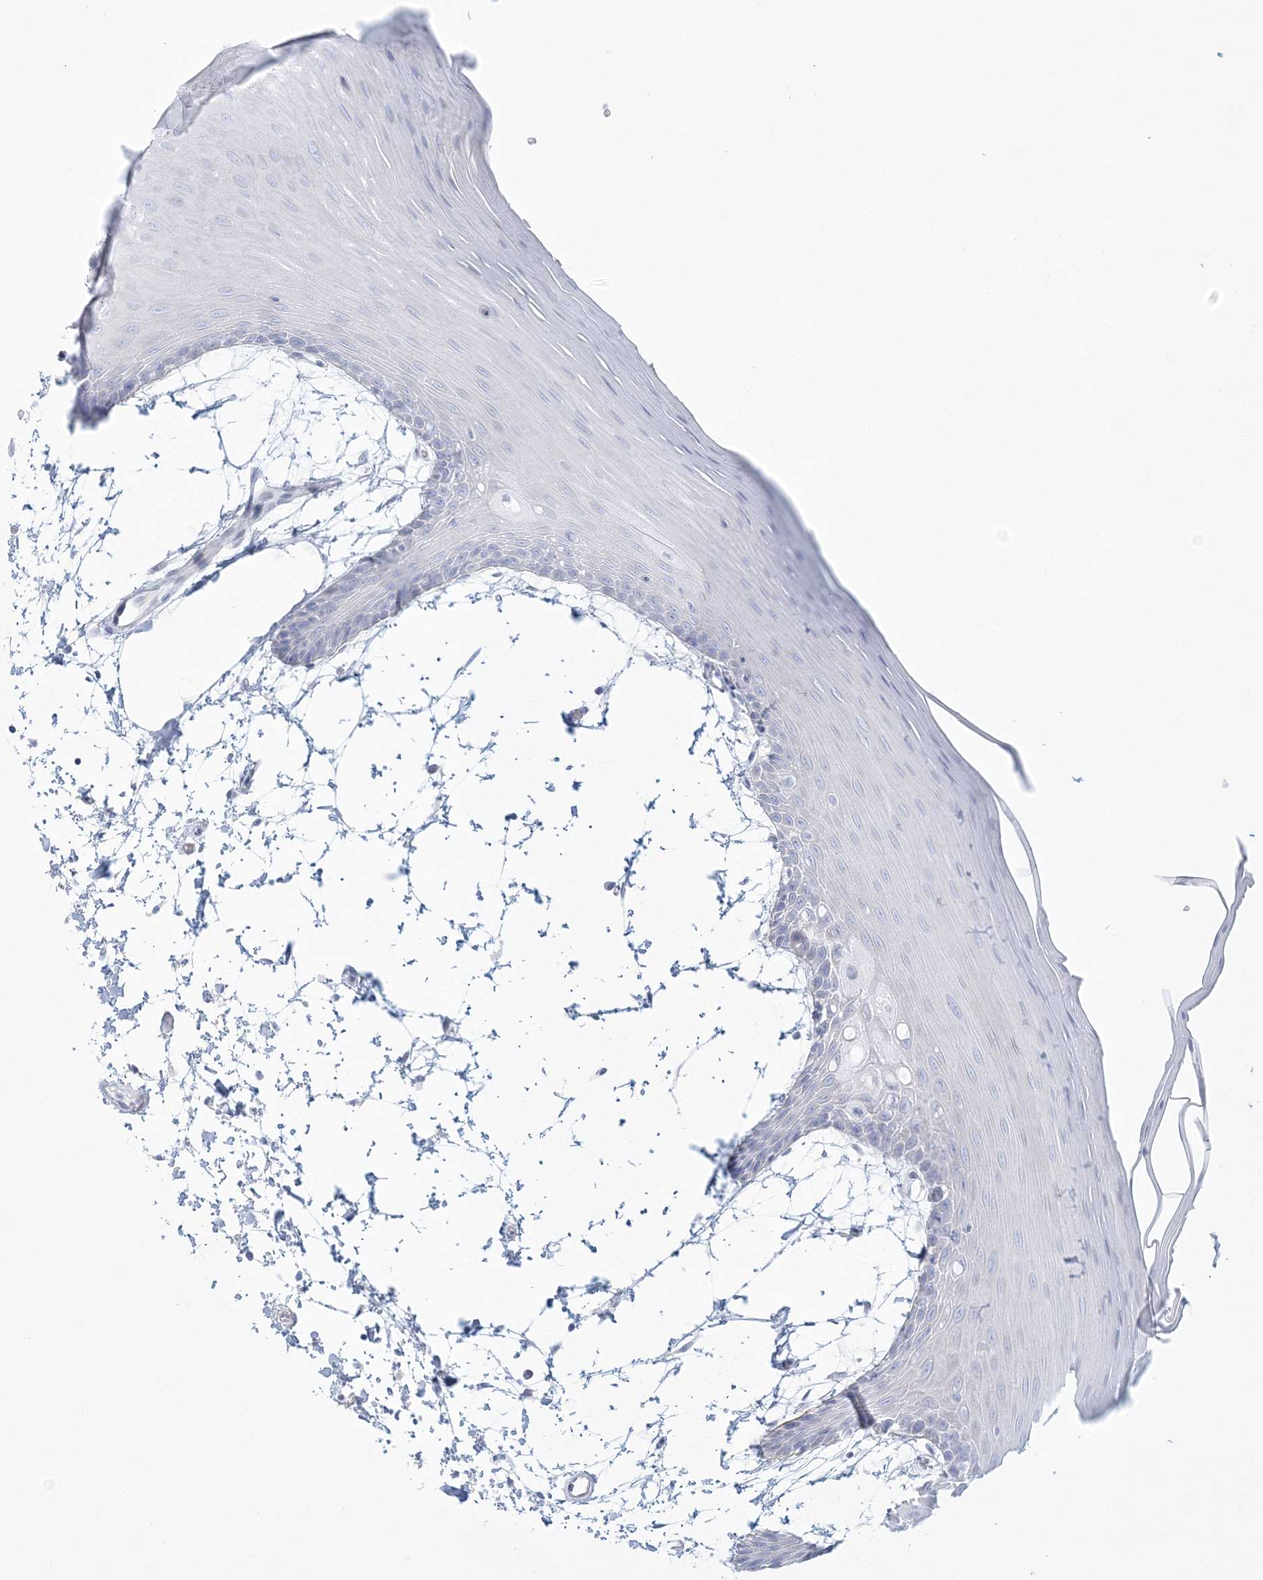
{"staining": {"intensity": "negative", "quantity": "none", "location": "none"}, "tissue": "oral mucosa", "cell_type": "Squamous epithelial cells", "image_type": "normal", "snomed": [{"axis": "morphology", "description": "Normal tissue, NOS"}, {"axis": "topography", "description": "Skeletal muscle"}, {"axis": "topography", "description": "Oral tissue"}, {"axis": "topography", "description": "Salivary gland"}, {"axis": "topography", "description": "Peripheral nerve tissue"}], "caption": "Image shows no protein positivity in squamous epithelial cells of unremarkable oral mucosa.", "gene": "ADGB", "patient": {"sex": "male", "age": 54}}